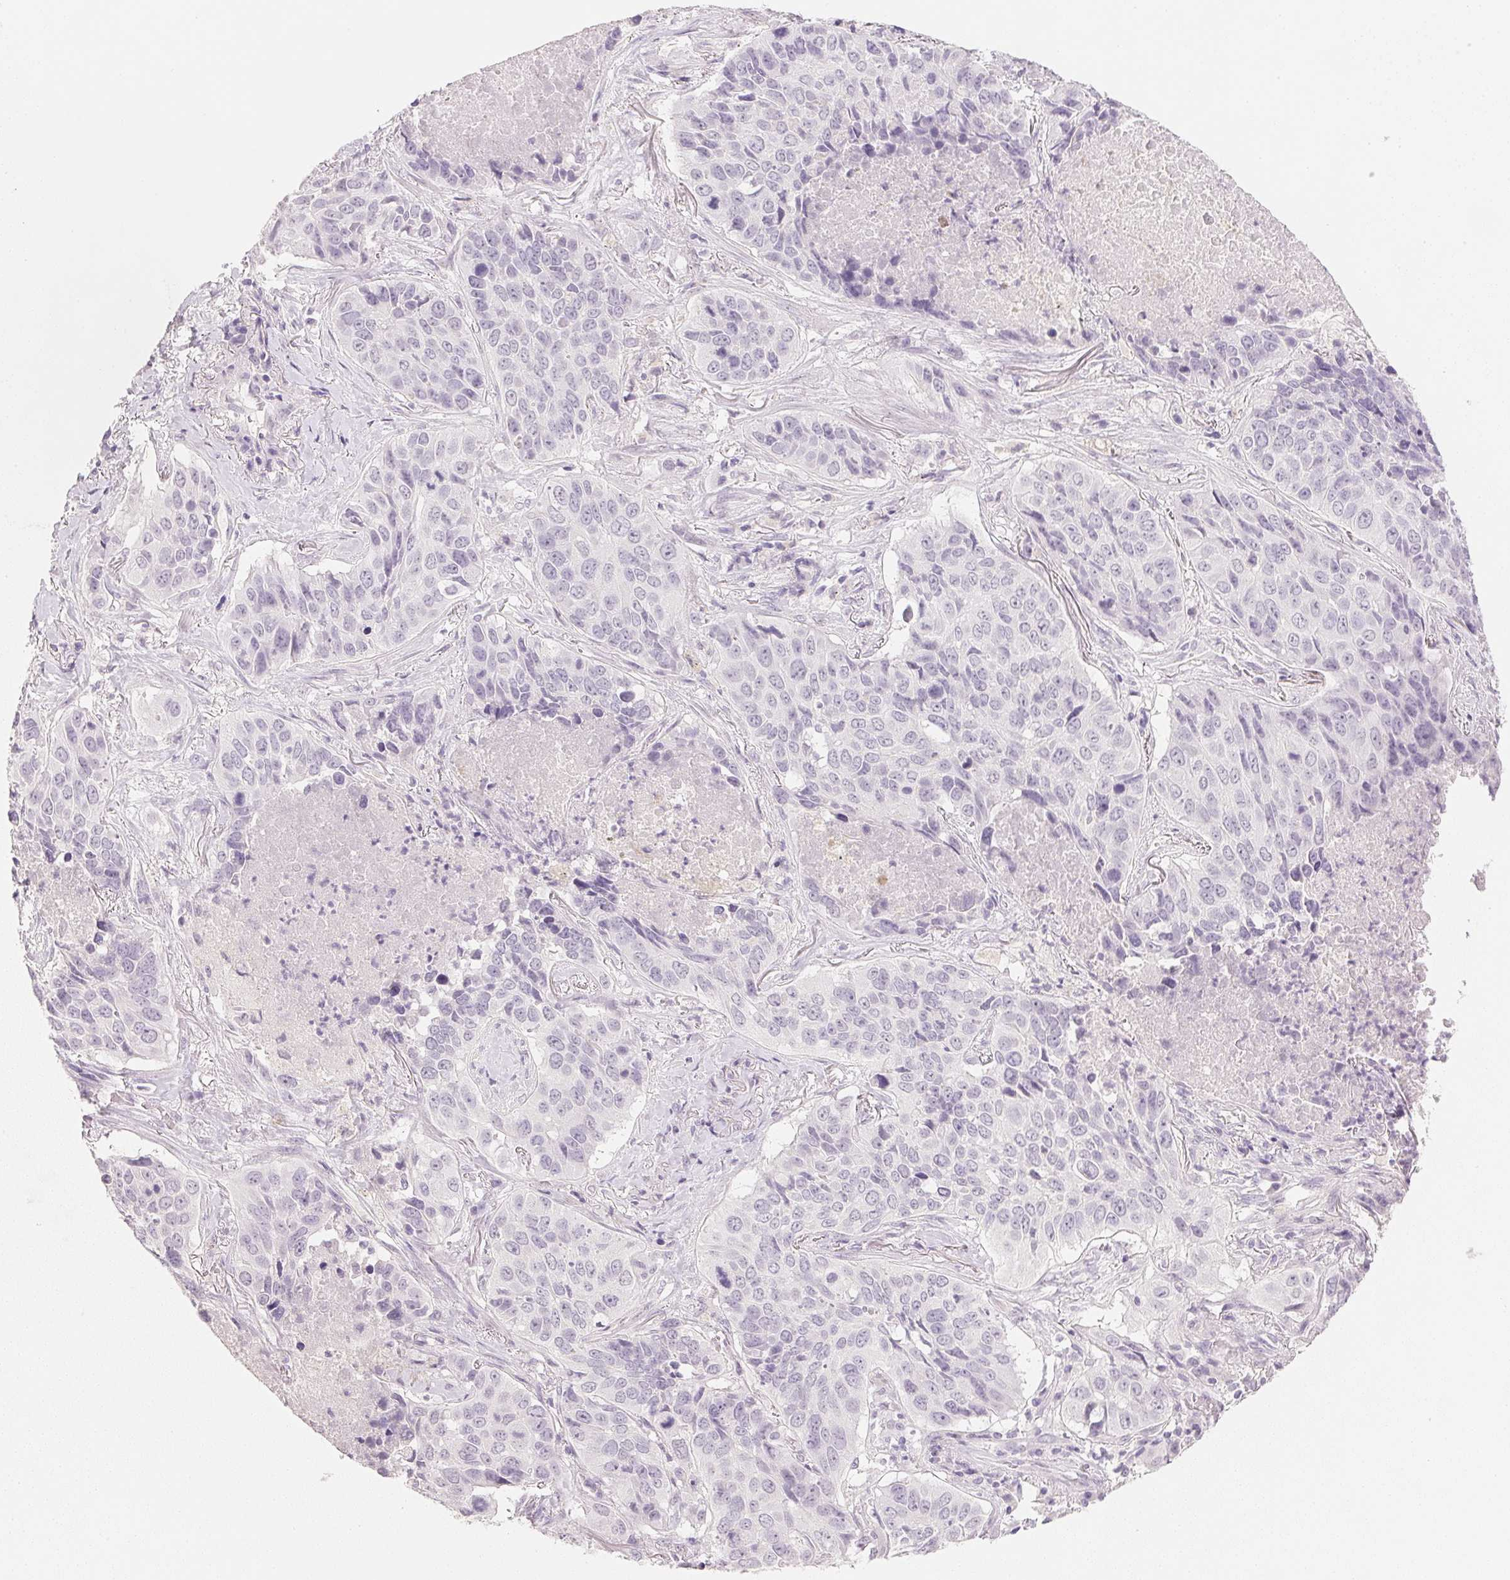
{"staining": {"intensity": "negative", "quantity": "none", "location": "none"}, "tissue": "lung cancer", "cell_type": "Tumor cells", "image_type": "cancer", "snomed": [{"axis": "morphology", "description": "Normal tissue, NOS"}, {"axis": "morphology", "description": "Squamous cell carcinoma, NOS"}, {"axis": "topography", "description": "Bronchus"}, {"axis": "topography", "description": "Lung"}], "caption": "An IHC micrograph of squamous cell carcinoma (lung) is shown. There is no staining in tumor cells of squamous cell carcinoma (lung).", "gene": "IGFBP1", "patient": {"sex": "male", "age": 64}}